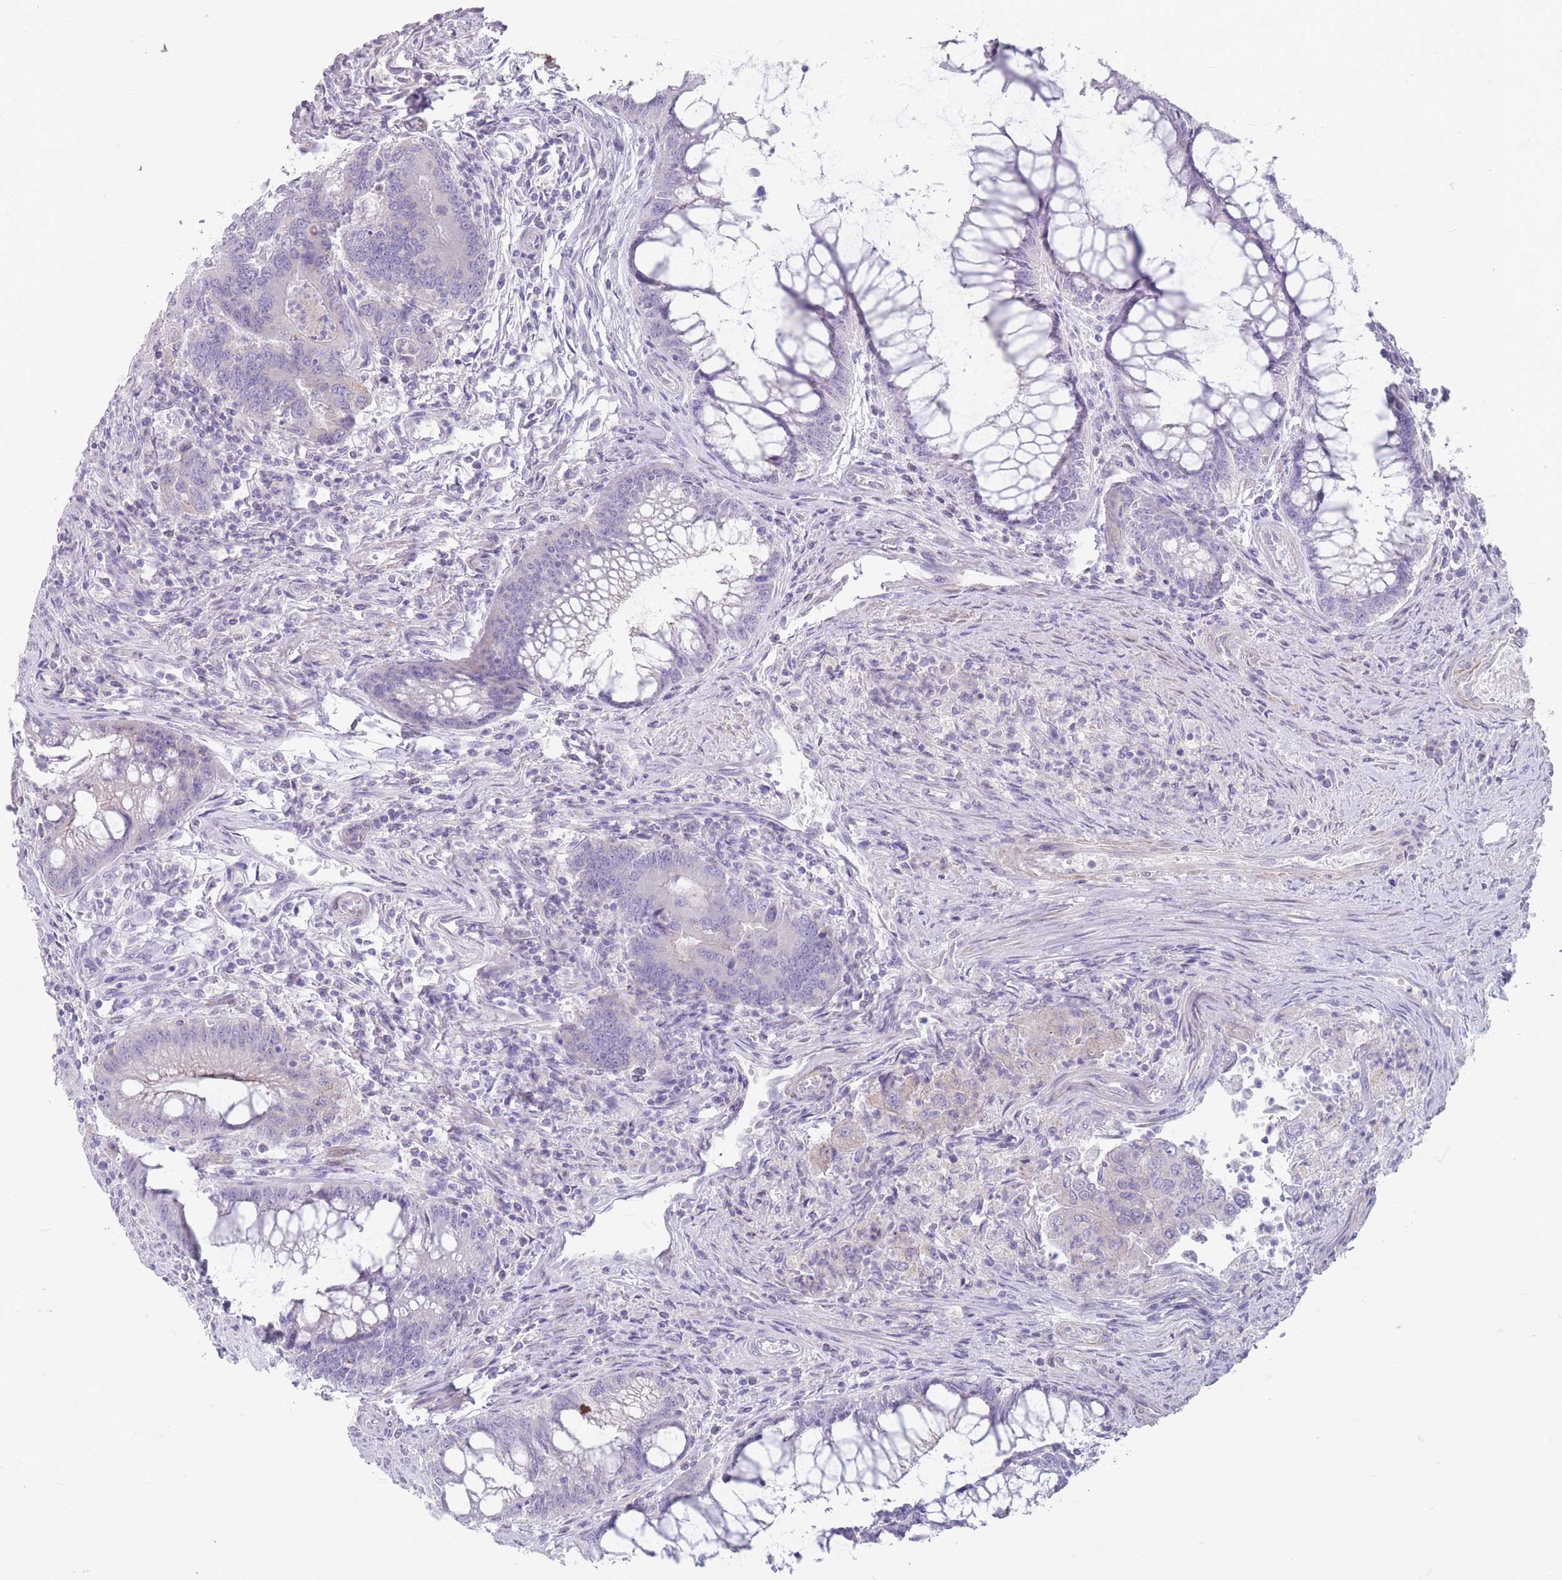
{"staining": {"intensity": "negative", "quantity": "none", "location": "none"}, "tissue": "colorectal cancer", "cell_type": "Tumor cells", "image_type": "cancer", "snomed": [{"axis": "morphology", "description": "Adenocarcinoma, NOS"}, {"axis": "topography", "description": "Colon"}], "caption": "High power microscopy photomicrograph of an immunohistochemistry photomicrograph of colorectal cancer, revealing no significant expression in tumor cells. (DAB immunohistochemistry with hematoxylin counter stain).", "gene": "RHBG", "patient": {"sex": "female", "age": 67}}